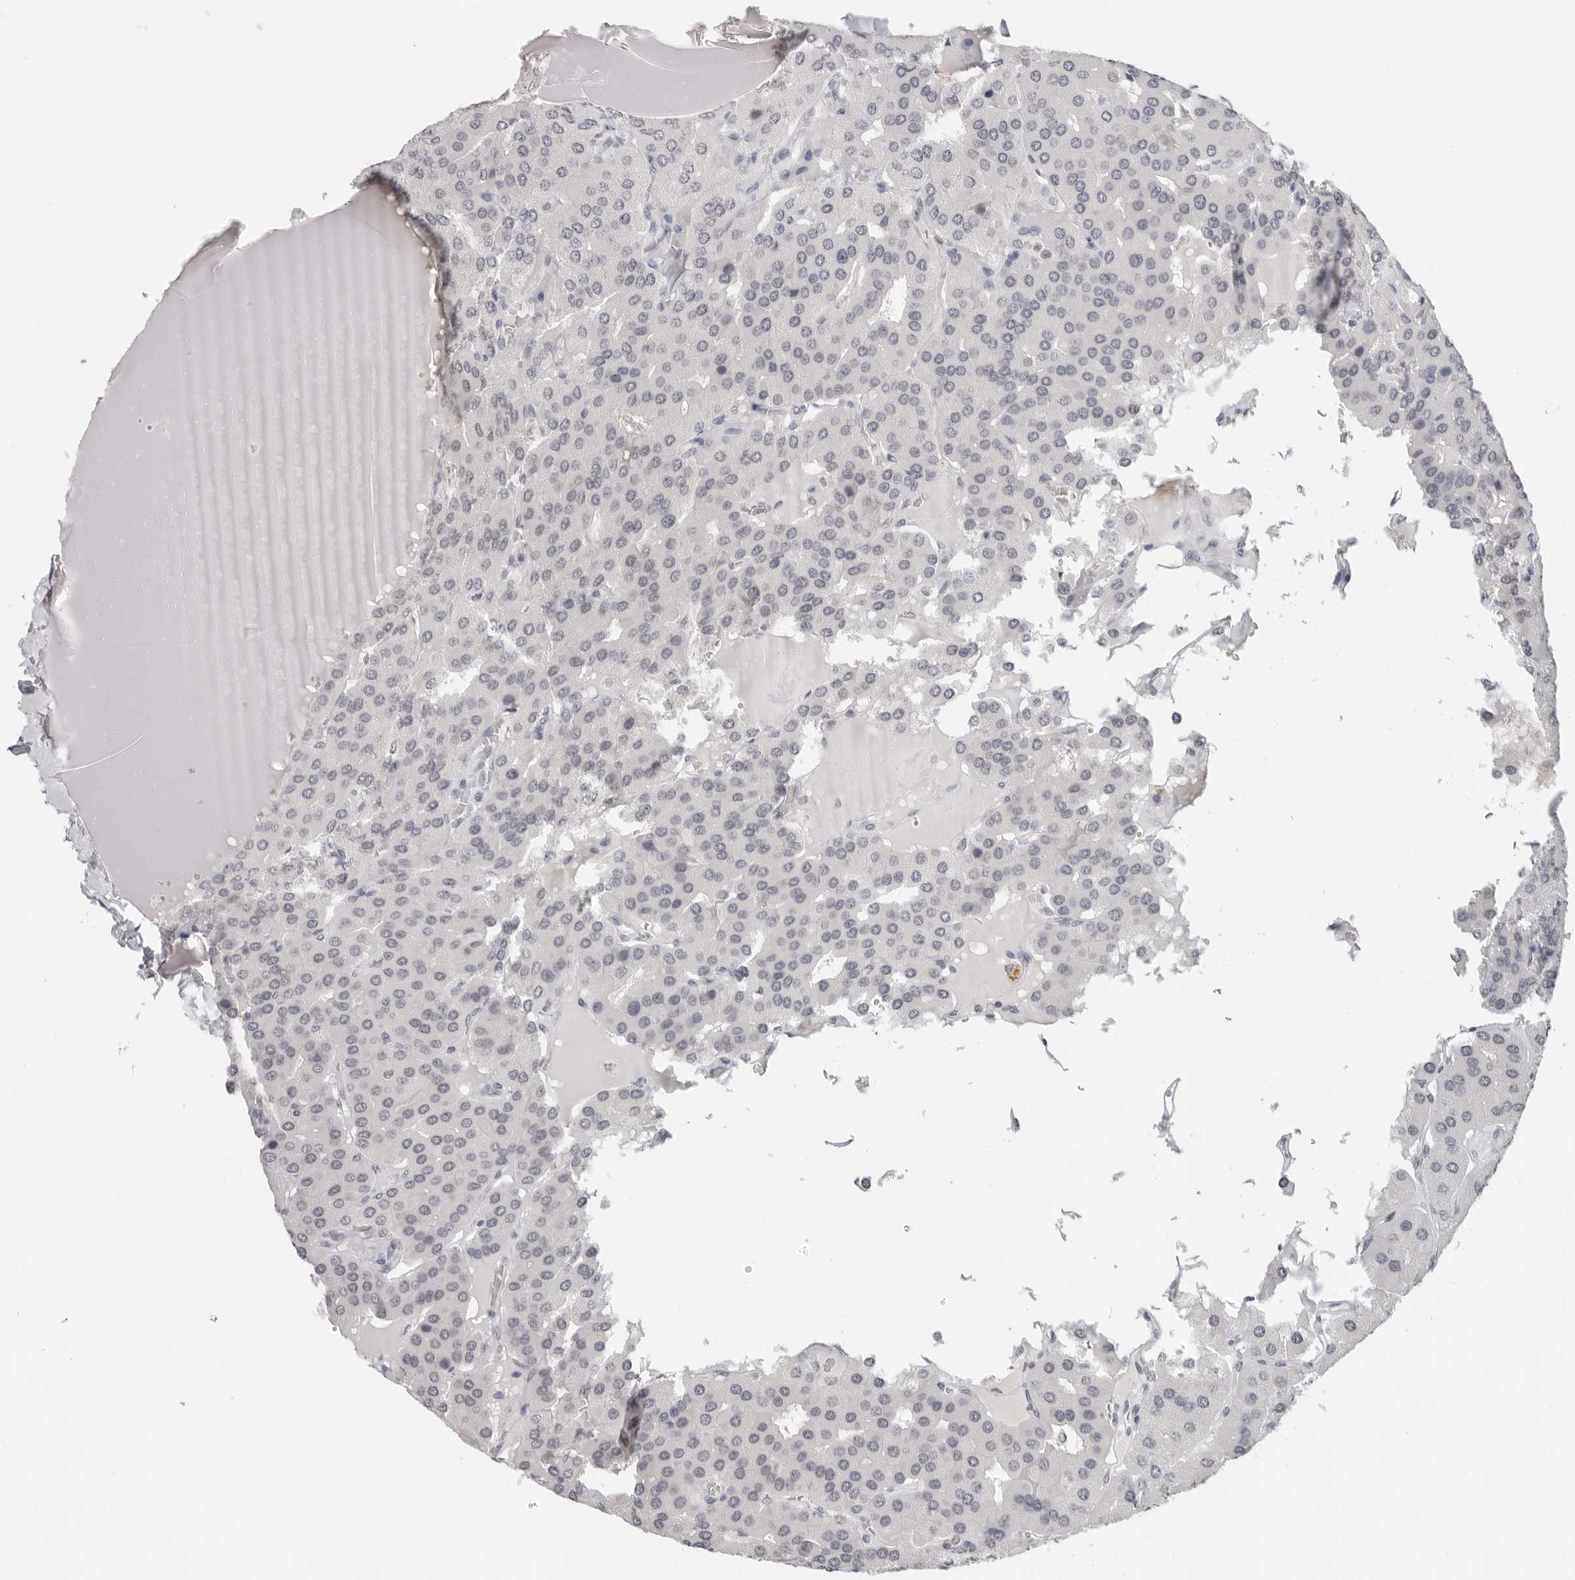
{"staining": {"intensity": "negative", "quantity": "none", "location": "none"}, "tissue": "parathyroid gland", "cell_type": "Glandular cells", "image_type": "normal", "snomed": [{"axis": "morphology", "description": "Normal tissue, NOS"}, {"axis": "morphology", "description": "Adenoma, NOS"}, {"axis": "topography", "description": "Parathyroid gland"}], "caption": "There is no significant staining in glandular cells of parathyroid gland. (Immunohistochemistry, brightfield microscopy, high magnification).", "gene": "FLG2", "patient": {"sex": "female", "age": 86}}